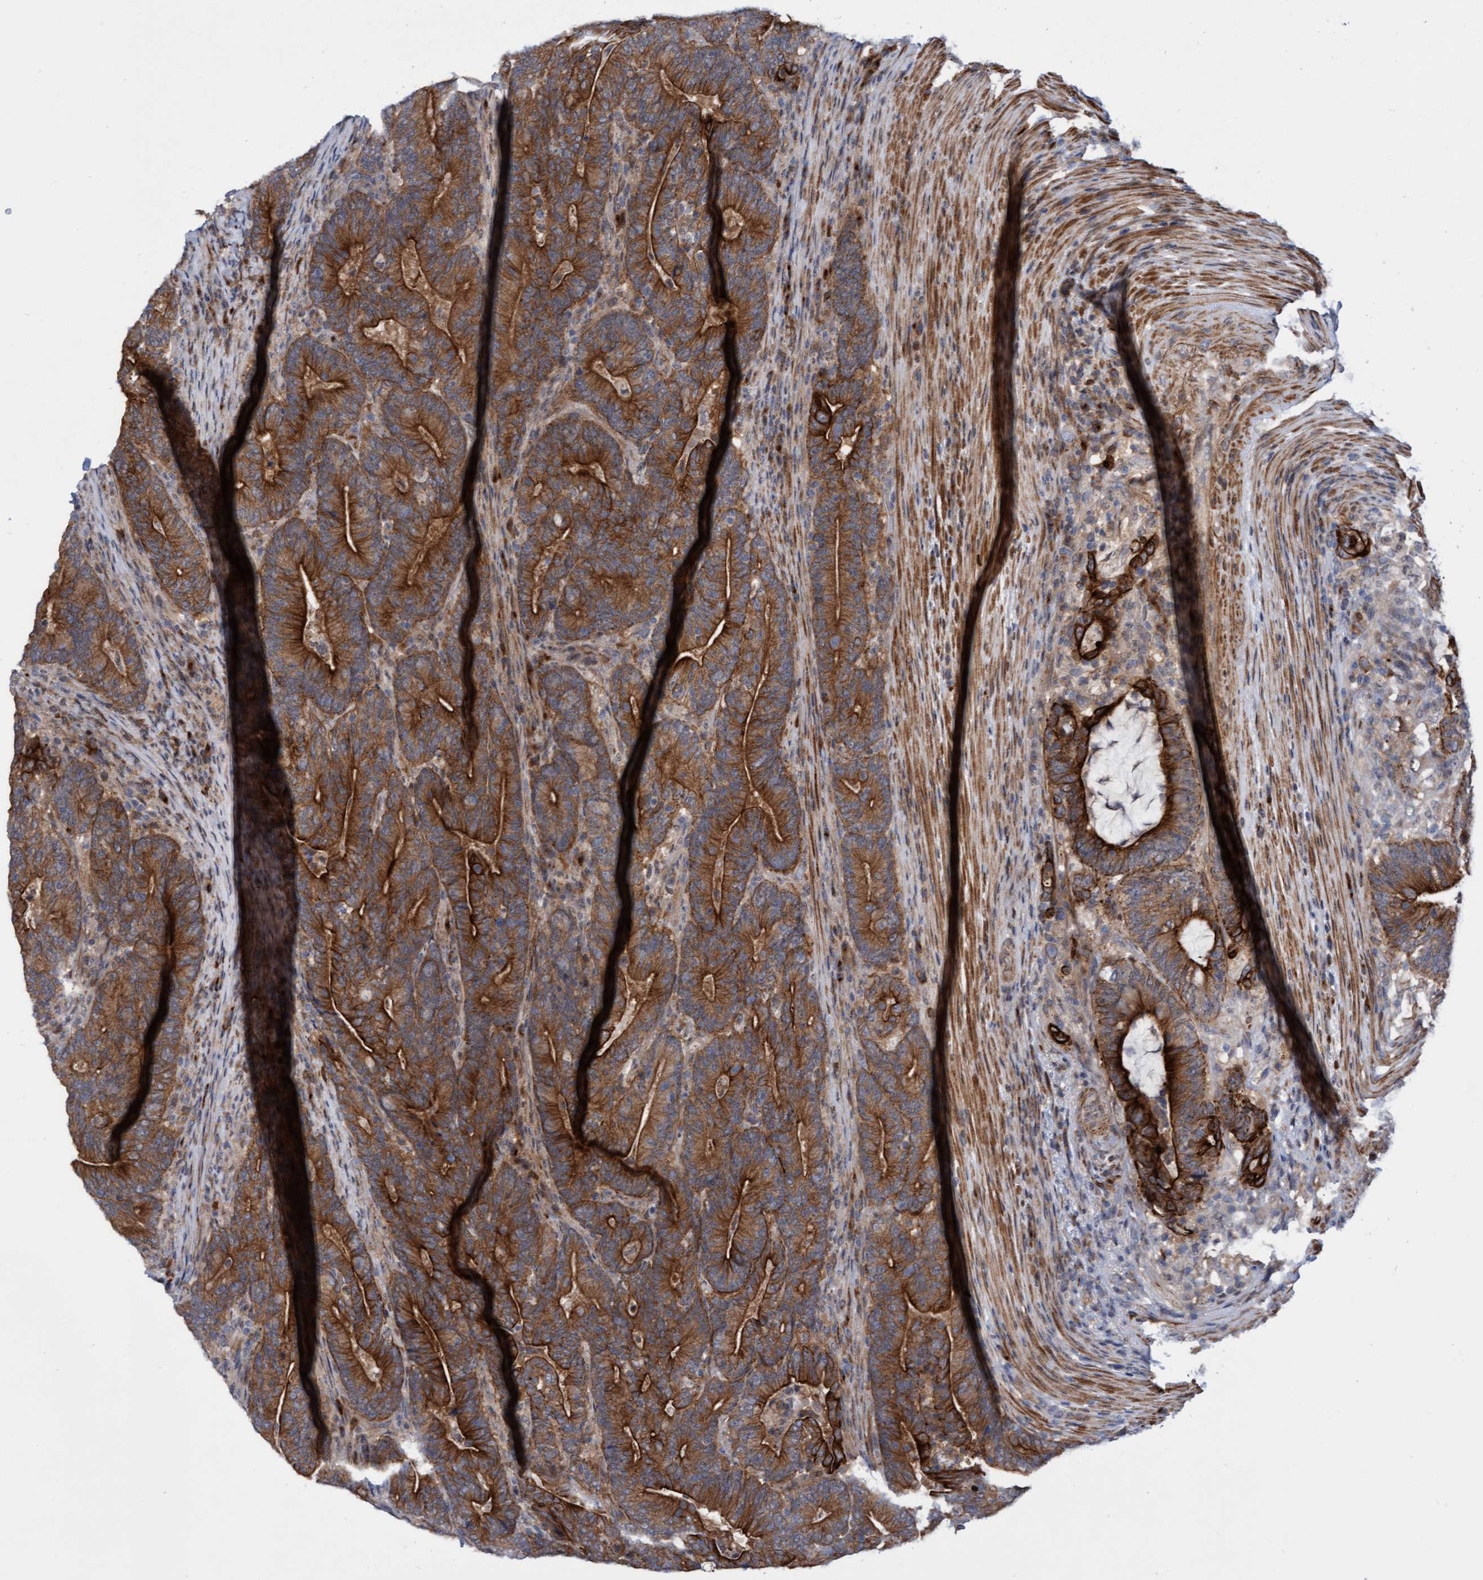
{"staining": {"intensity": "moderate", "quantity": ">75%", "location": "cytoplasmic/membranous"}, "tissue": "colorectal cancer", "cell_type": "Tumor cells", "image_type": "cancer", "snomed": [{"axis": "morphology", "description": "Adenocarcinoma, NOS"}, {"axis": "topography", "description": "Colon"}], "caption": "The immunohistochemical stain labels moderate cytoplasmic/membranous staining in tumor cells of colorectal adenocarcinoma tissue. (Stains: DAB (3,3'-diaminobenzidine) in brown, nuclei in blue, Microscopy: brightfield microscopy at high magnification).", "gene": "RAP1GAP2", "patient": {"sex": "female", "age": 66}}